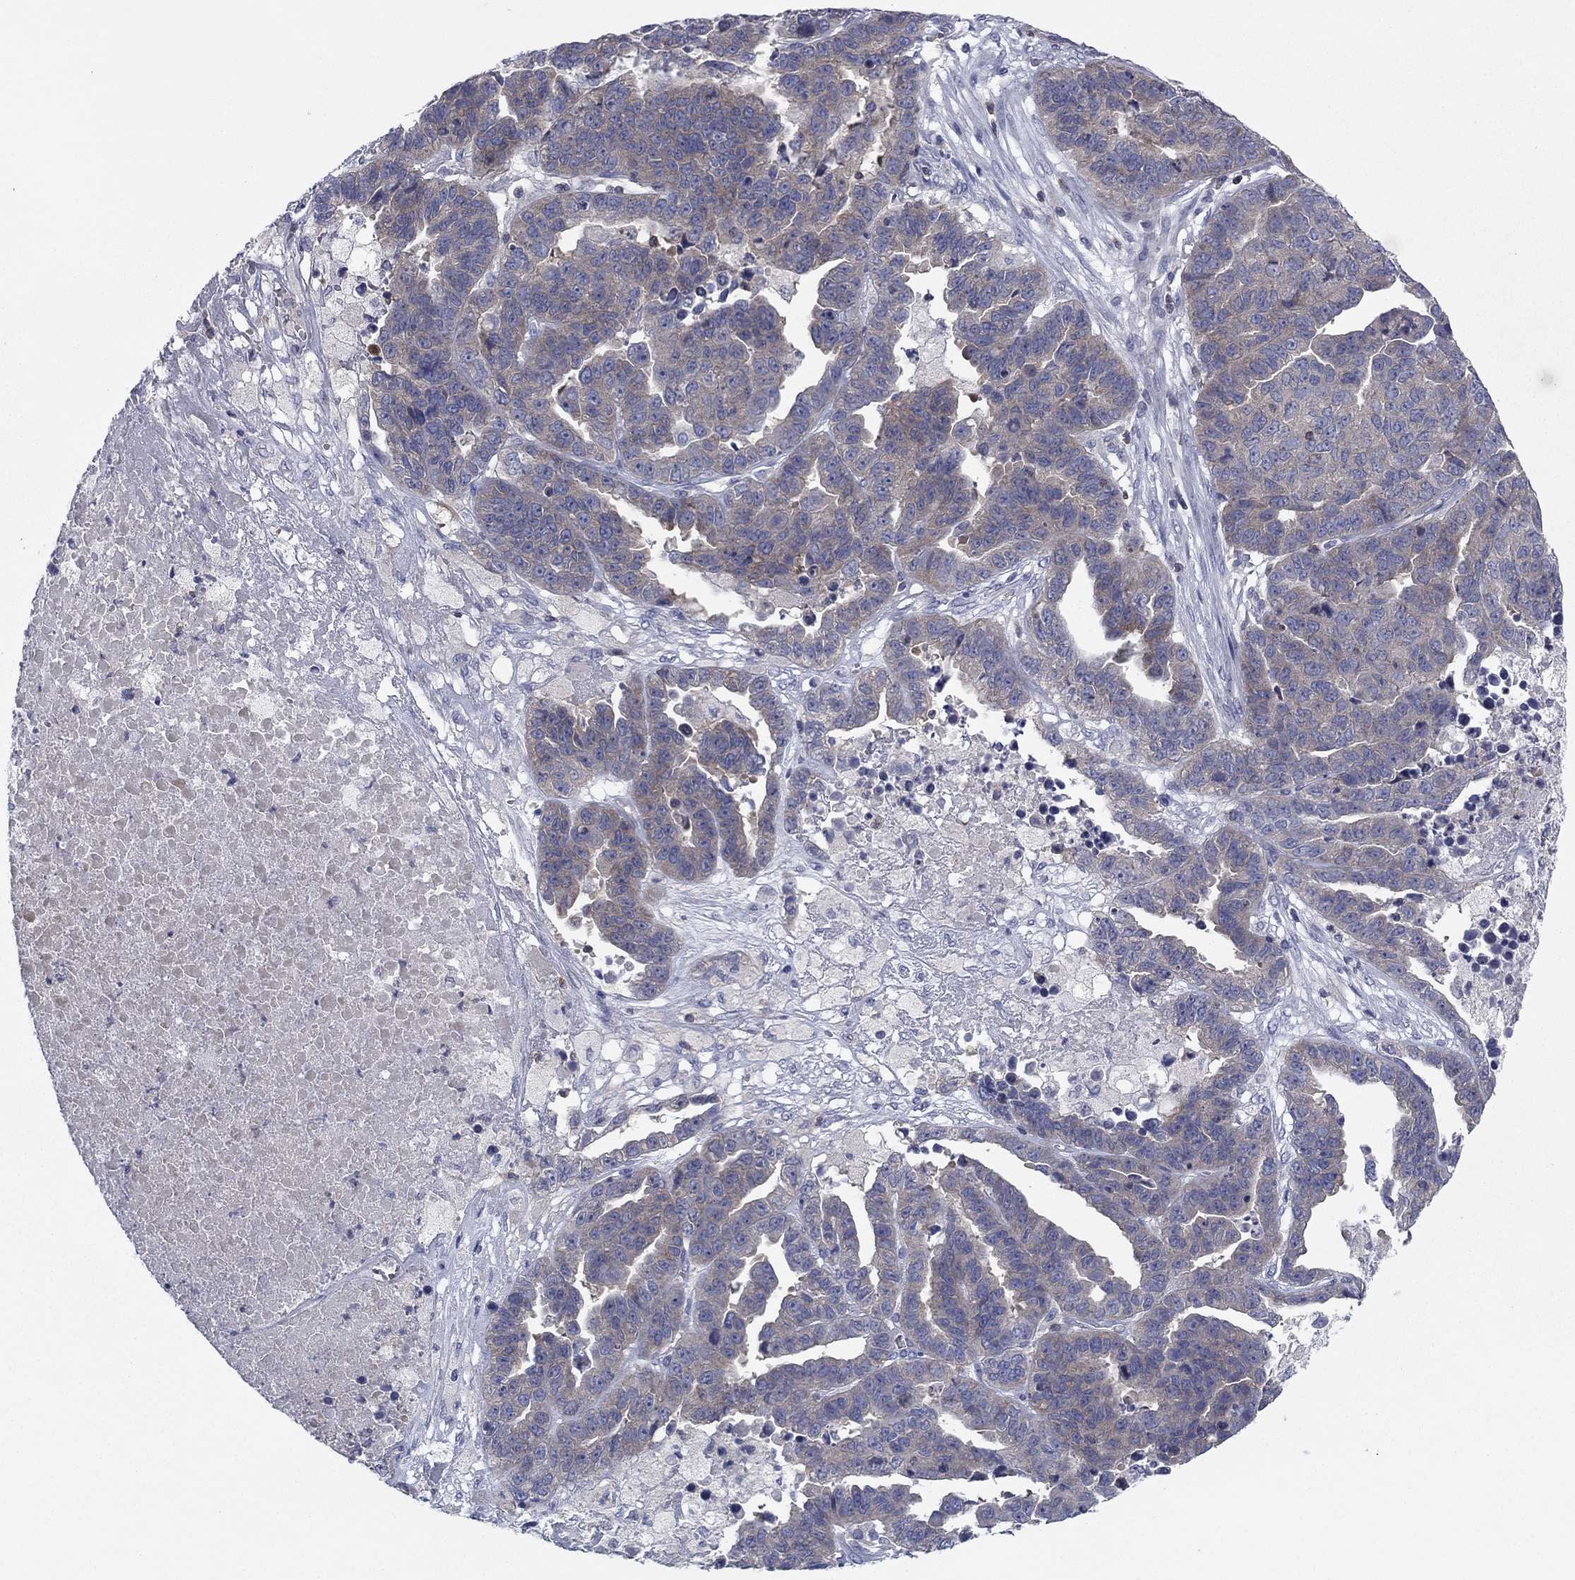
{"staining": {"intensity": "moderate", "quantity": "<25%", "location": "cytoplasmic/membranous"}, "tissue": "ovarian cancer", "cell_type": "Tumor cells", "image_type": "cancer", "snomed": [{"axis": "morphology", "description": "Cystadenocarcinoma, serous, NOS"}, {"axis": "topography", "description": "Ovary"}], "caption": "The micrograph displays immunohistochemical staining of ovarian cancer. There is moderate cytoplasmic/membranous staining is identified in approximately <25% of tumor cells.", "gene": "PVR", "patient": {"sex": "female", "age": 87}}